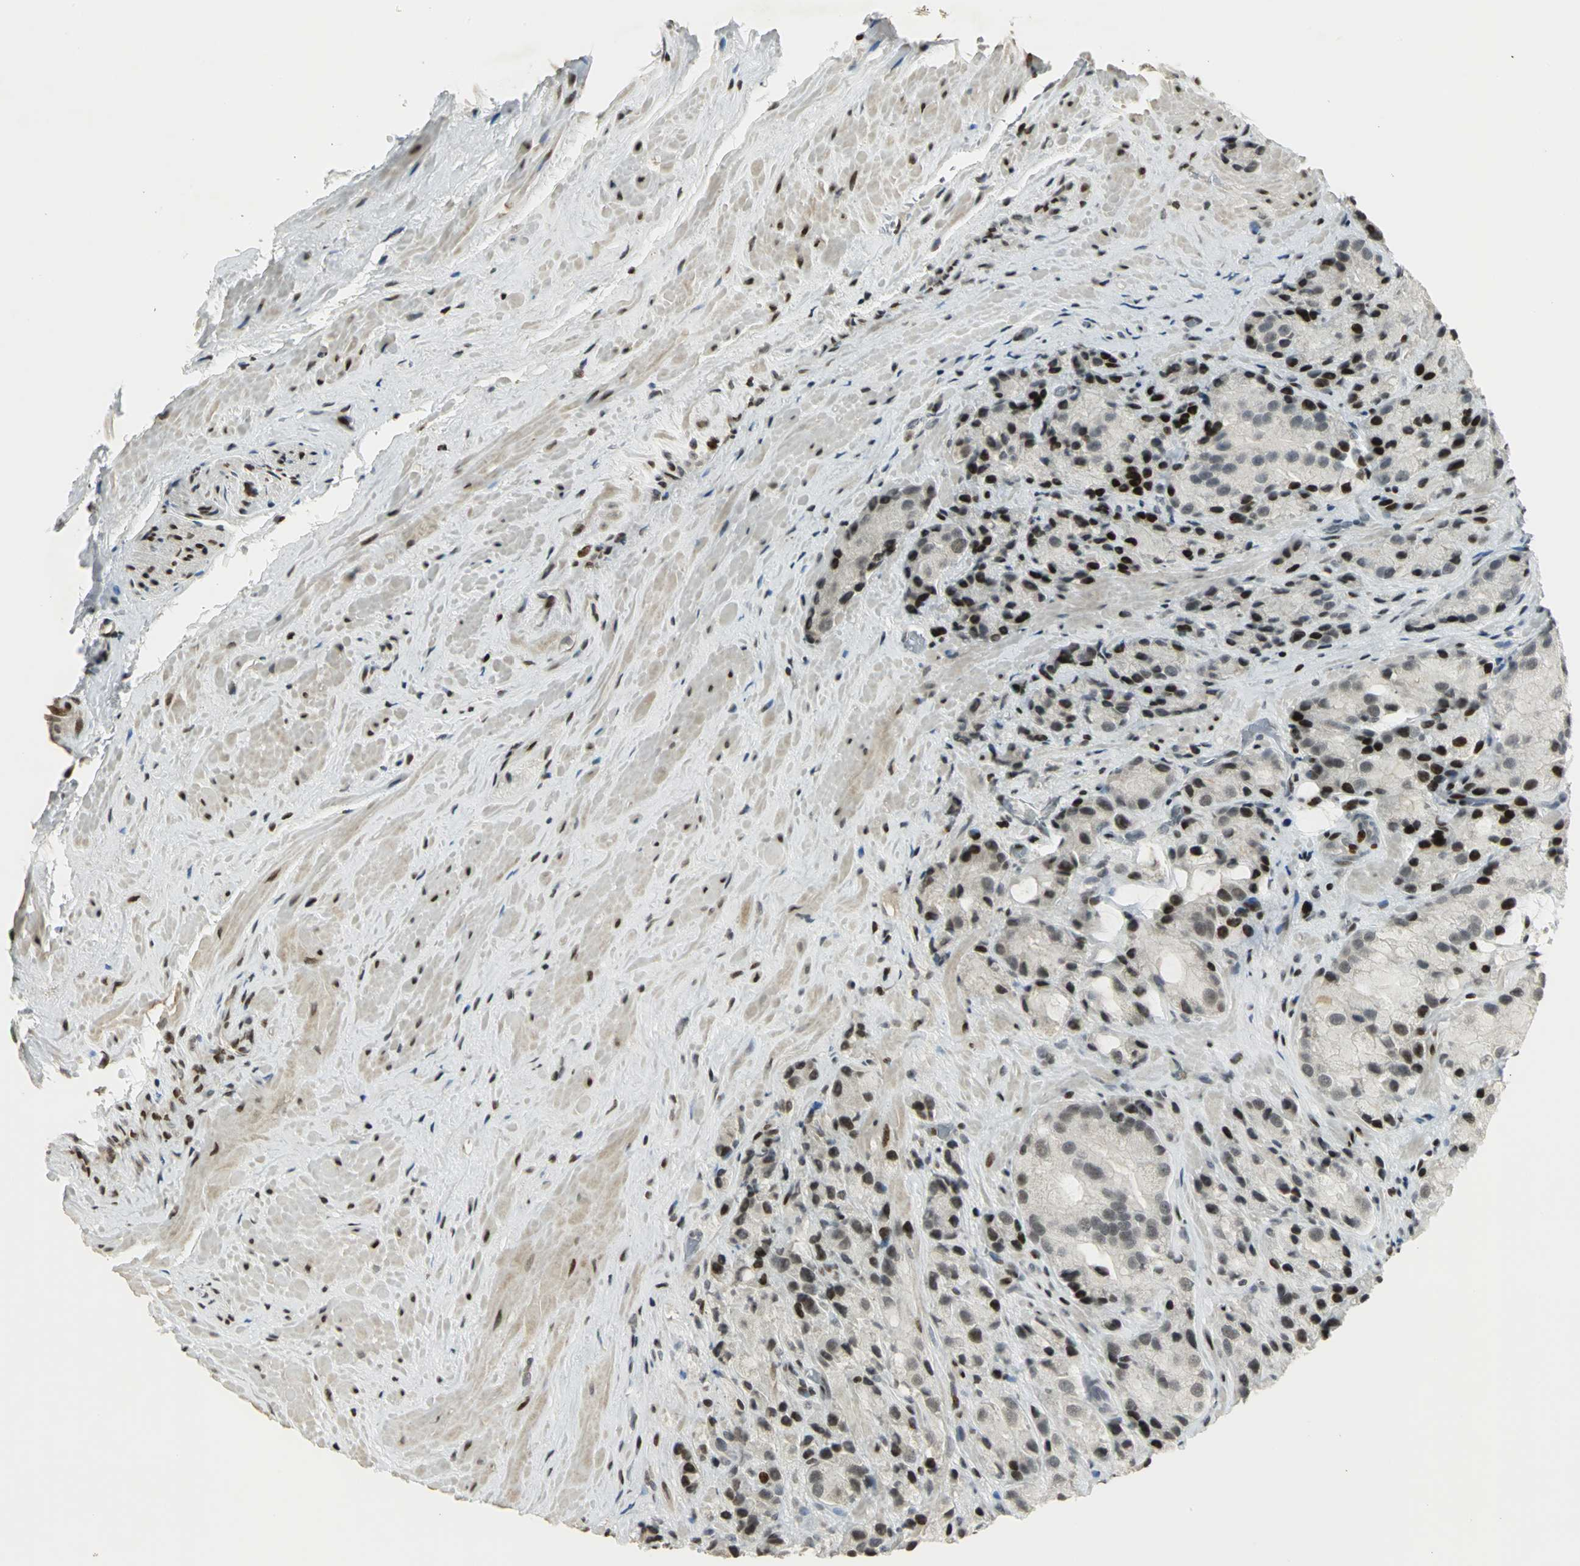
{"staining": {"intensity": "strong", "quantity": "25%-75%", "location": "nuclear"}, "tissue": "prostate cancer", "cell_type": "Tumor cells", "image_type": "cancer", "snomed": [{"axis": "morphology", "description": "Adenocarcinoma, High grade"}, {"axis": "topography", "description": "Prostate"}], "caption": "A brown stain labels strong nuclear staining of a protein in human prostate cancer (high-grade adenocarcinoma) tumor cells. (brown staining indicates protein expression, while blue staining denotes nuclei).", "gene": "KDM1A", "patient": {"sex": "male", "age": 70}}